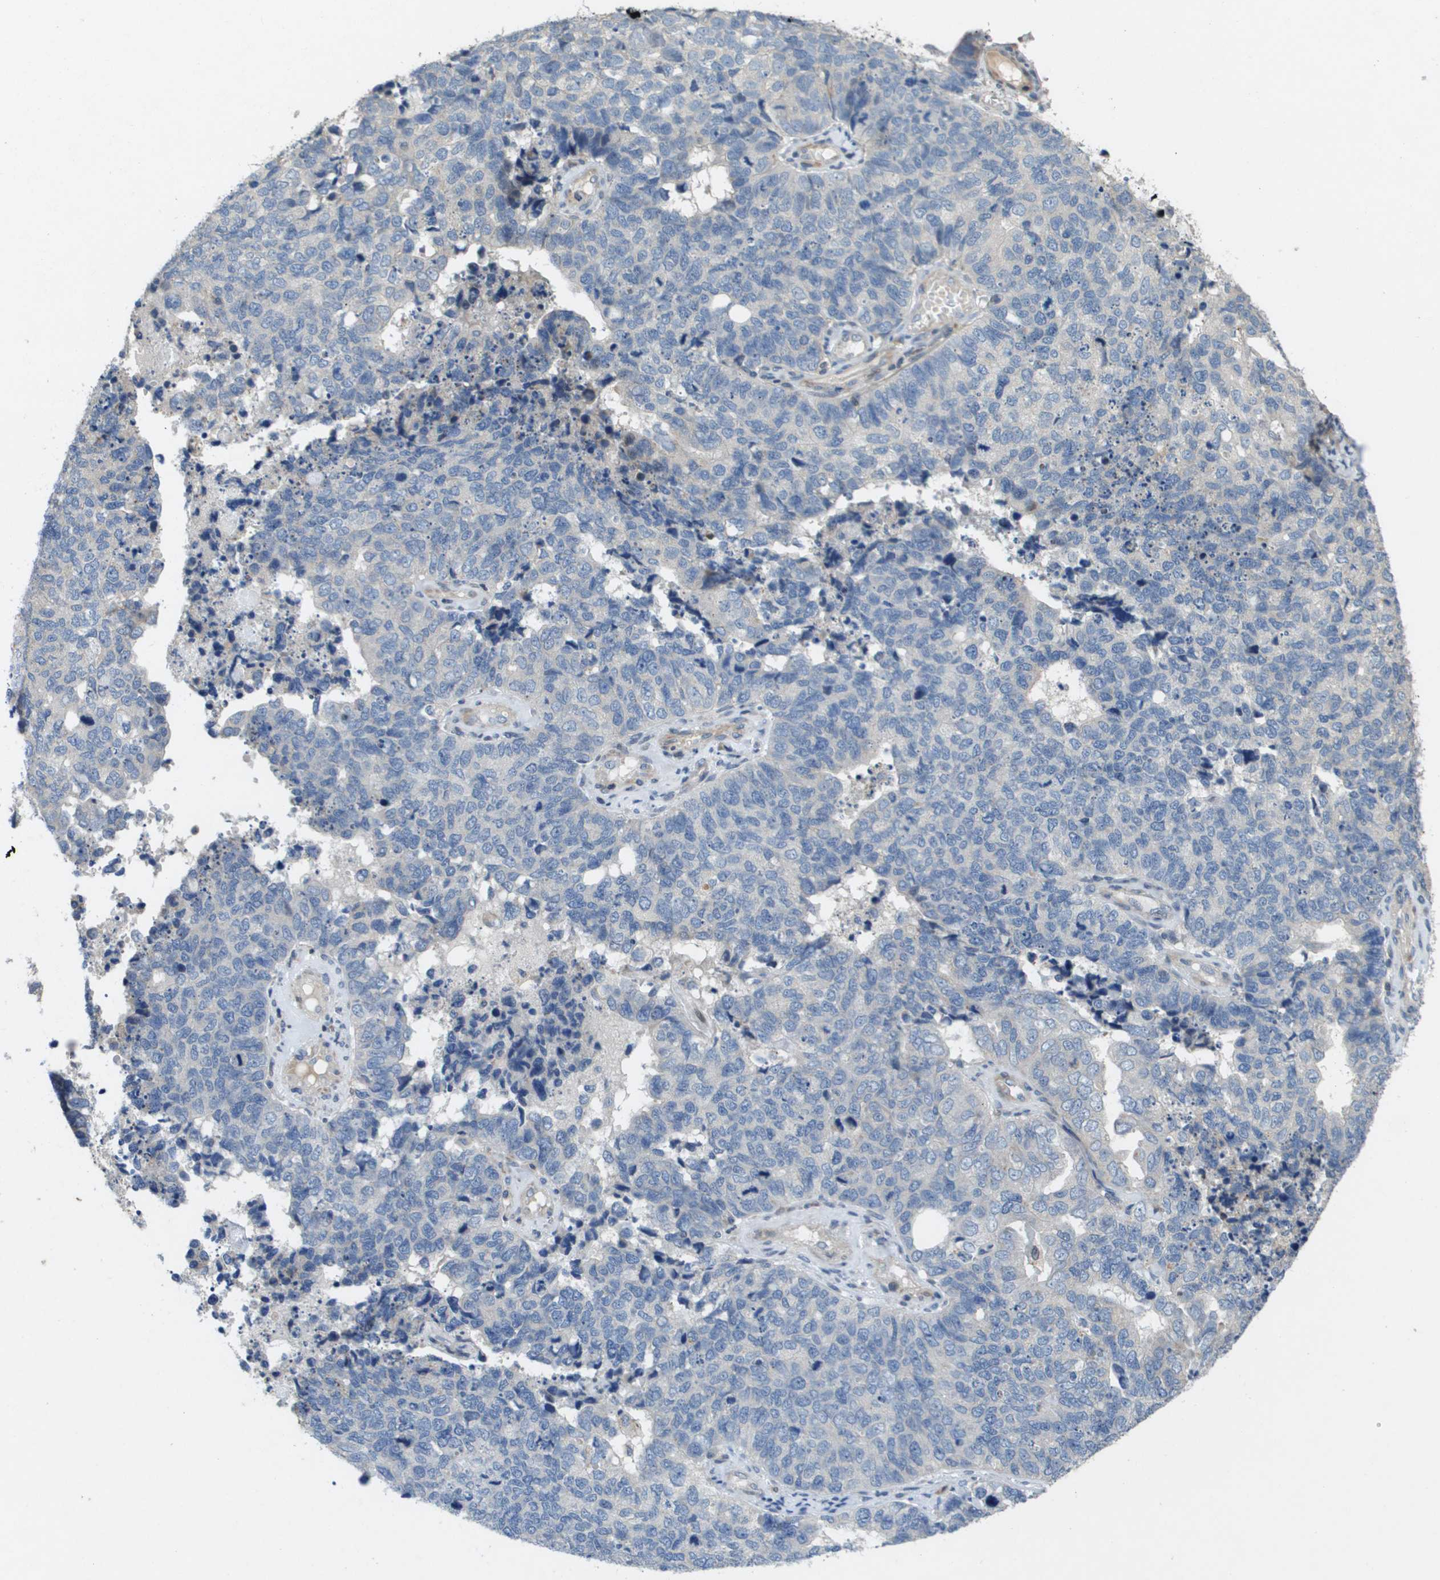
{"staining": {"intensity": "negative", "quantity": "none", "location": "none"}, "tissue": "cervical cancer", "cell_type": "Tumor cells", "image_type": "cancer", "snomed": [{"axis": "morphology", "description": "Squamous cell carcinoma, NOS"}, {"axis": "topography", "description": "Cervix"}], "caption": "DAB immunohistochemical staining of cervical squamous cell carcinoma displays no significant expression in tumor cells. Brightfield microscopy of IHC stained with DAB (brown) and hematoxylin (blue), captured at high magnification.", "gene": "SCN4B", "patient": {"sex": "female", "age": 63}}